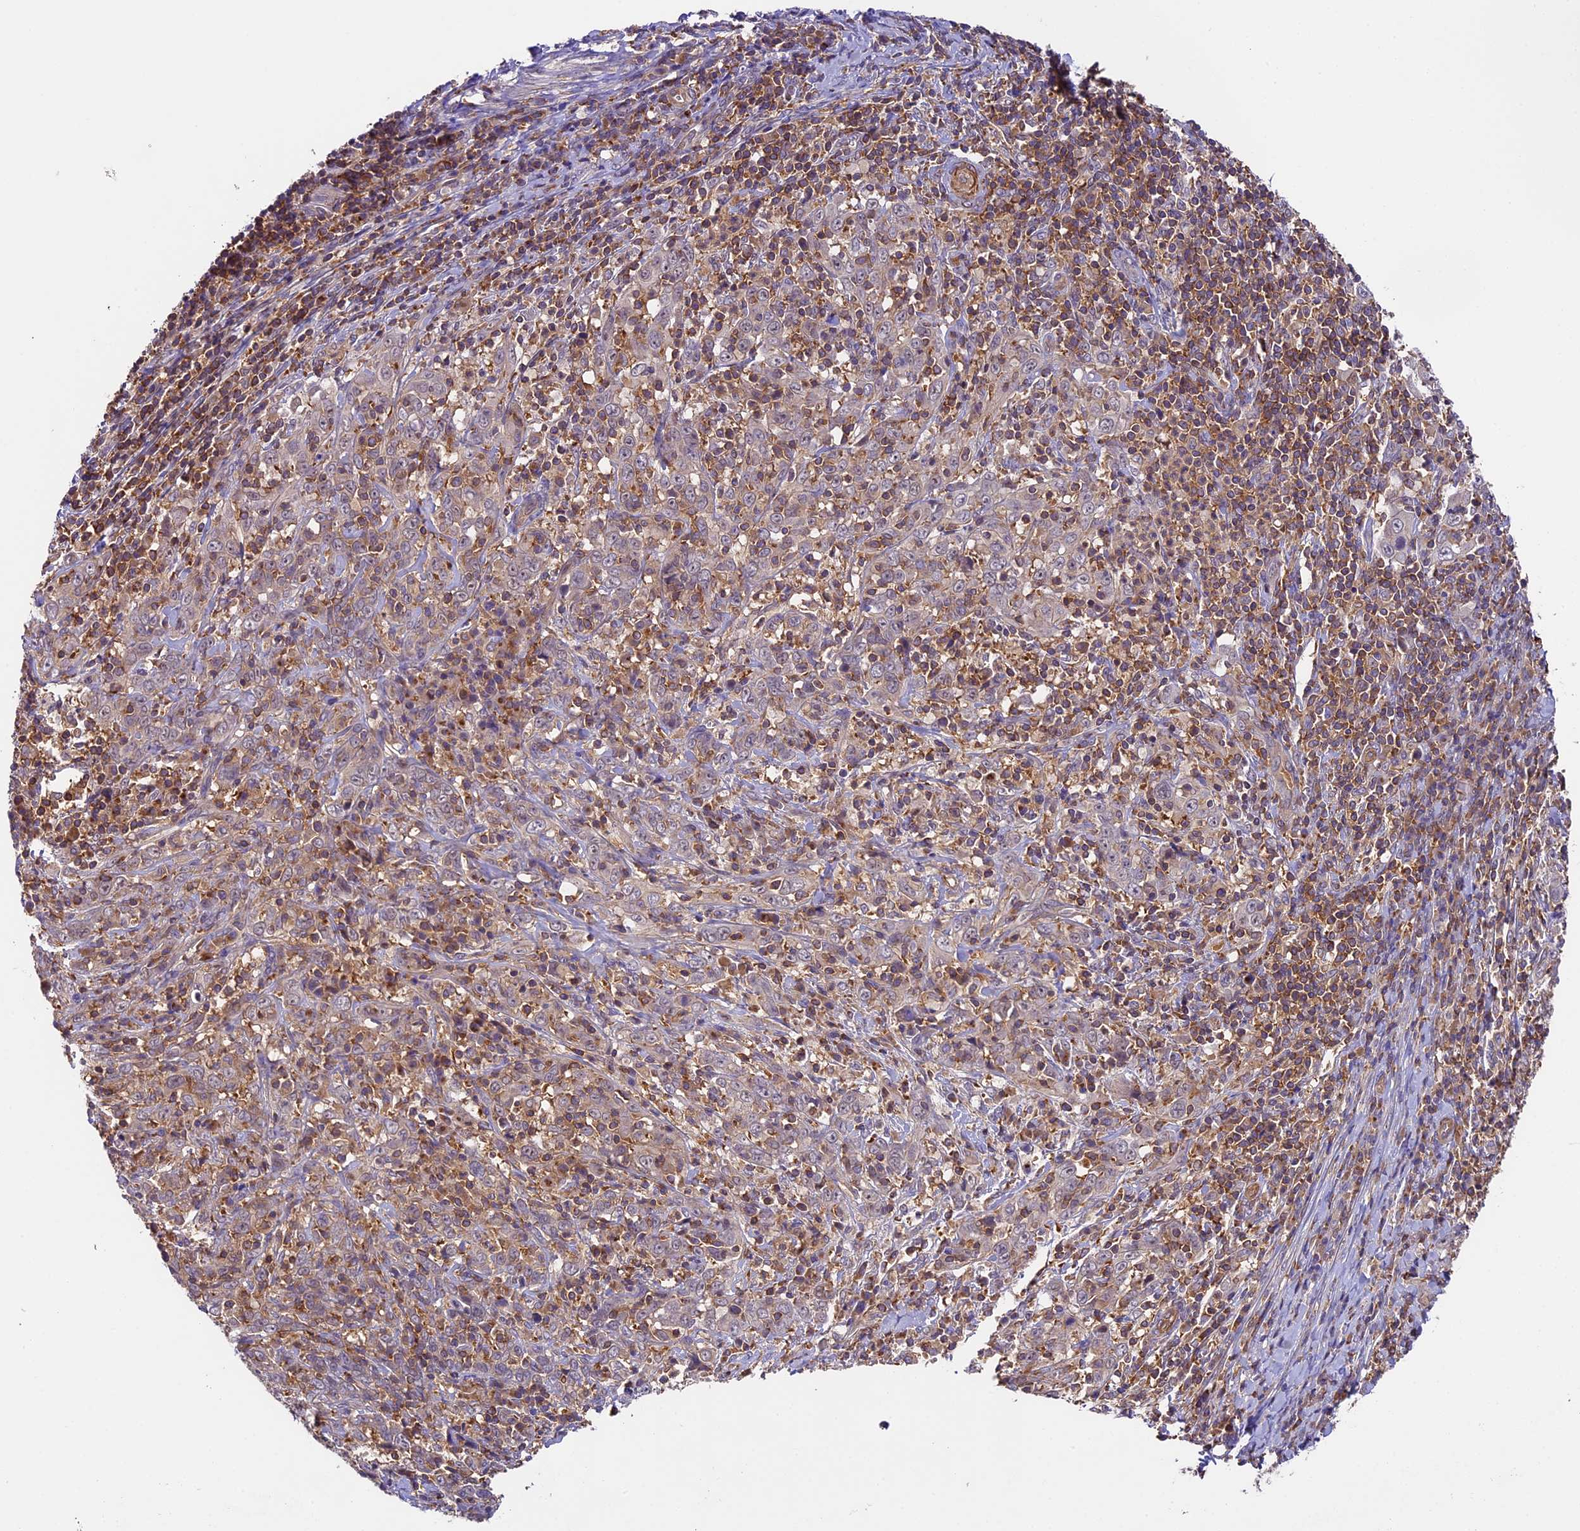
{"staining": {"intensity": "weak", "quantity": "<25%", "location": "cytoplasmic/membranous"}, "tissue": "cervical cancer", "cell_type": "Tumor cells", "image_type": "cancer", "snomed": [{"axis": "morphology", "description": "Squamous cell carcinoma, NOS"}, {"axis": "topography", "description": "Cervix"}], "caption": "Protein analysis of squamous cell carcinoma (cervical) shows no significant positivity in tumor cells.", "gene": "TBC1D1", "patient": {"sex": "female", "age": 46}}